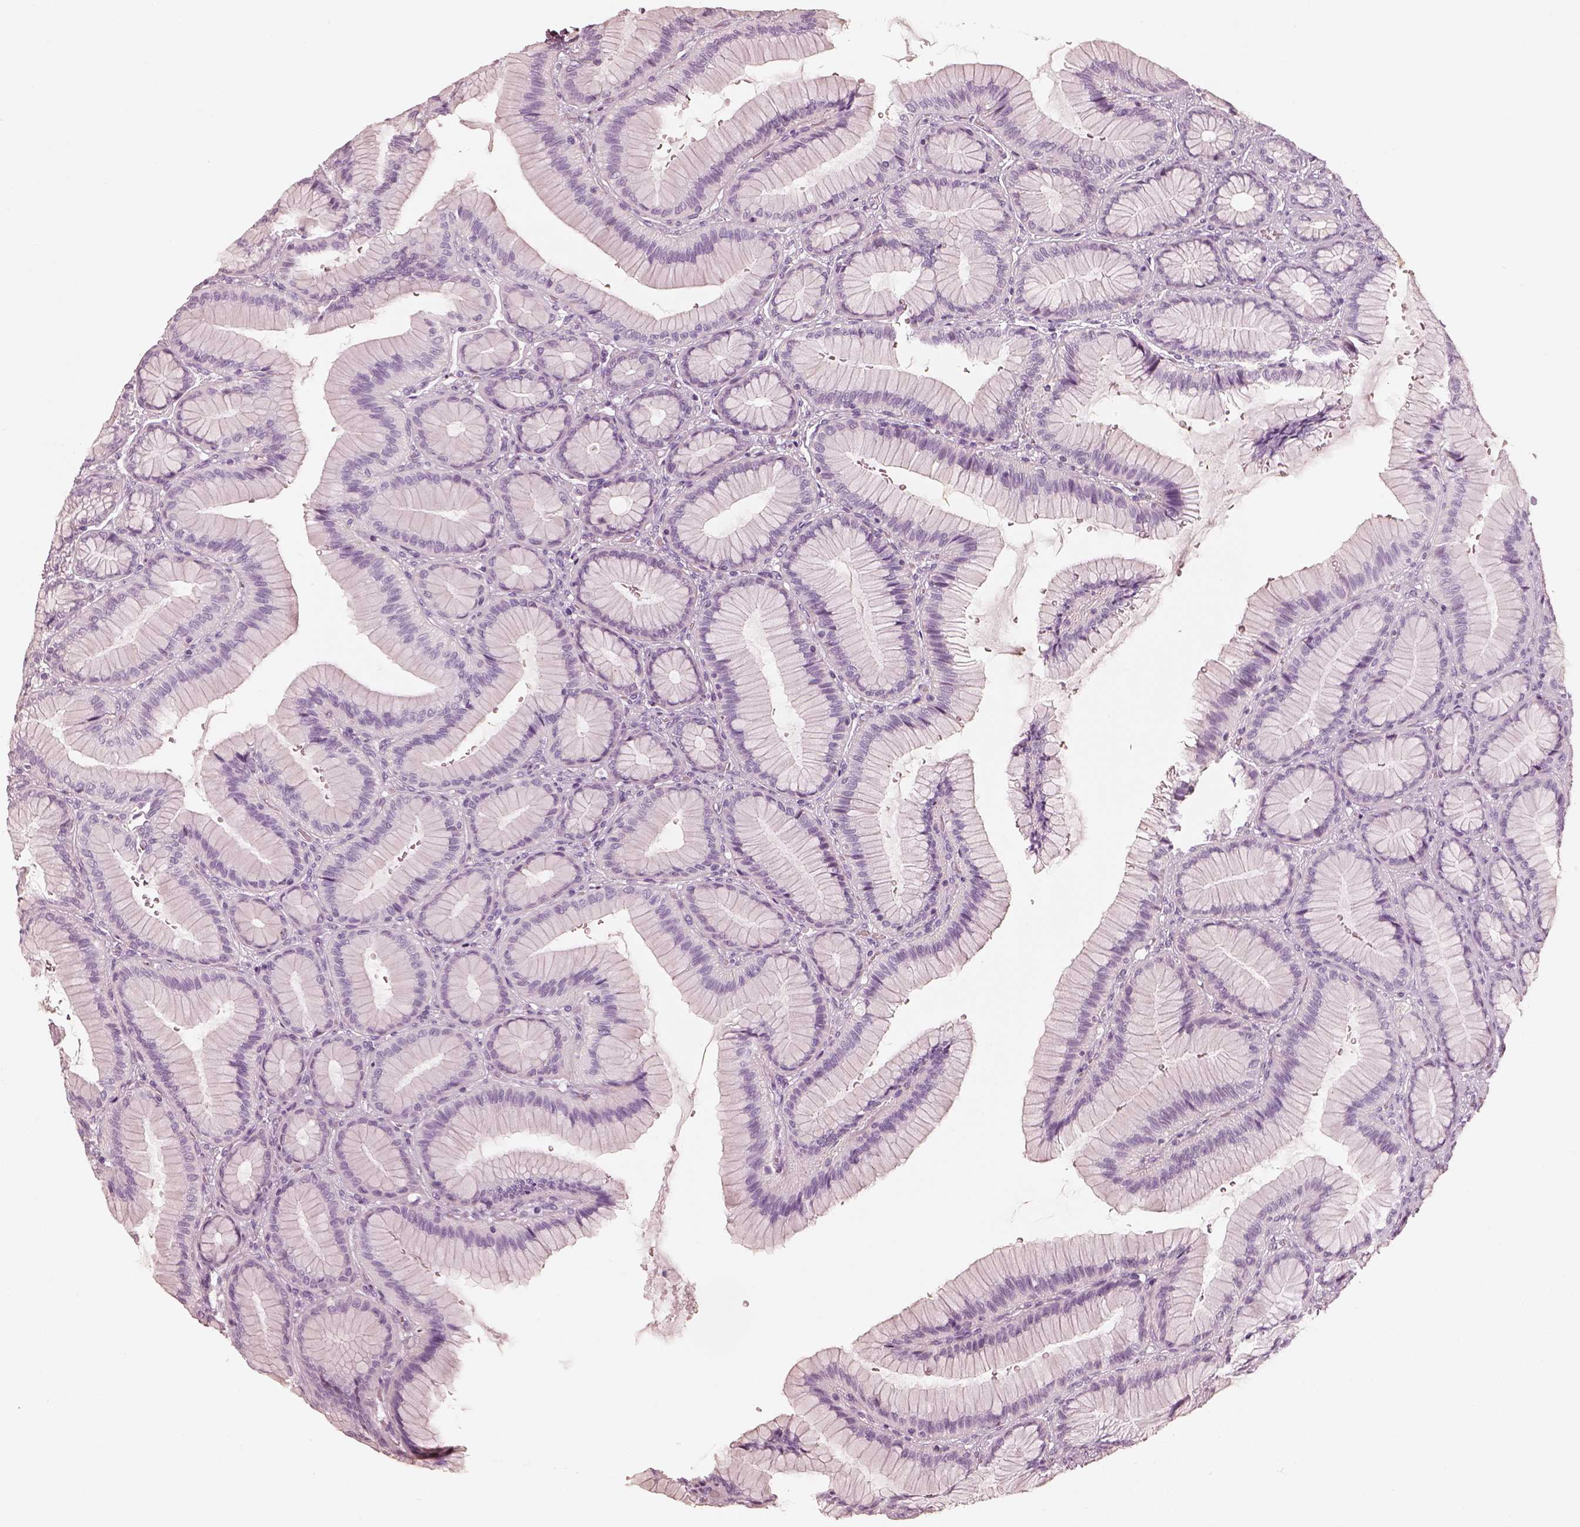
{"staining": {"intensity": "negative", "quantity": "none", "location": "none"}, "tissue": "stomach", "cell_type": "Glandular cells", "image_type": "normal", "snomed": [{"axis": "morphology", "description": "Normal tissue, NOS"}, {"axis": "morphology", "description": "Adenocarcinoma, NOS"}, {"axis": "morphology", "description": "Adenocarcinoma, High grade"}, {"axis": "topography", "description": "Stomach, upper"}, {"axis": "topography", "description": "Stomach"}], "caption": "Immunohistochemistry (IHC) photomicrograph of benign stomach stained for a protein (brown), which shows no staining in glandular cells.", "gene": "R3HDML", "patient": {"sex": "female", "age": 65}}